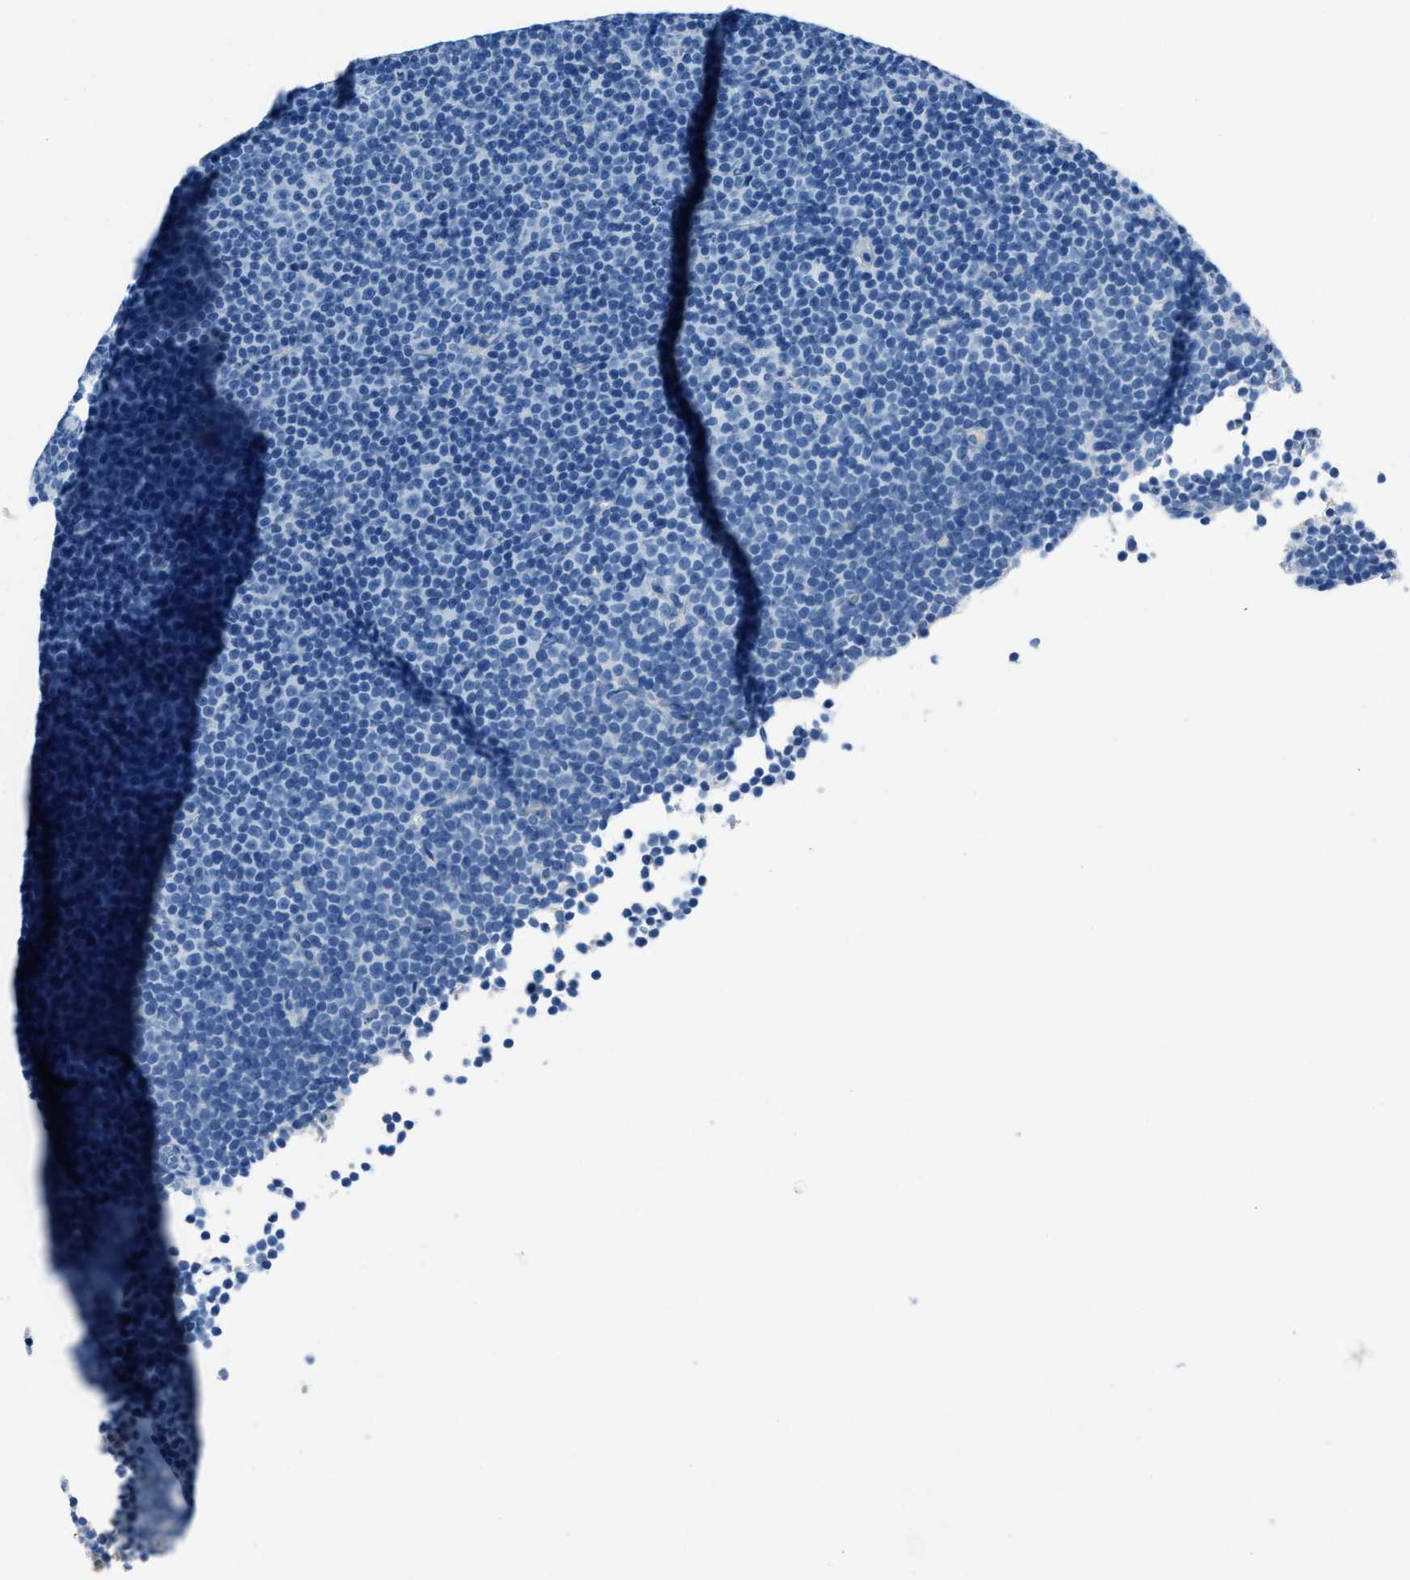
{"staining": {"intensity": "negative", "quantity": "none", "location": "none"}, "tissue": "lymphoma", "cell_type": "Tumor cells", "image_type": "cancer", "snomed": [{"axis": "morphology", "description": "Malignant lymphoma, non-Hodgkin's type, Low grade"}, {"axis": "topography", "description": "Lymph node"}], "caption": "DAB immunohistochemical staining of human malignant lymphoma, non-Hodgkin's type (low-grade) reveals no significant positivity in tumor cells.", "gene": "AMACR", "patient": {"sex": "female", "age": 67}}